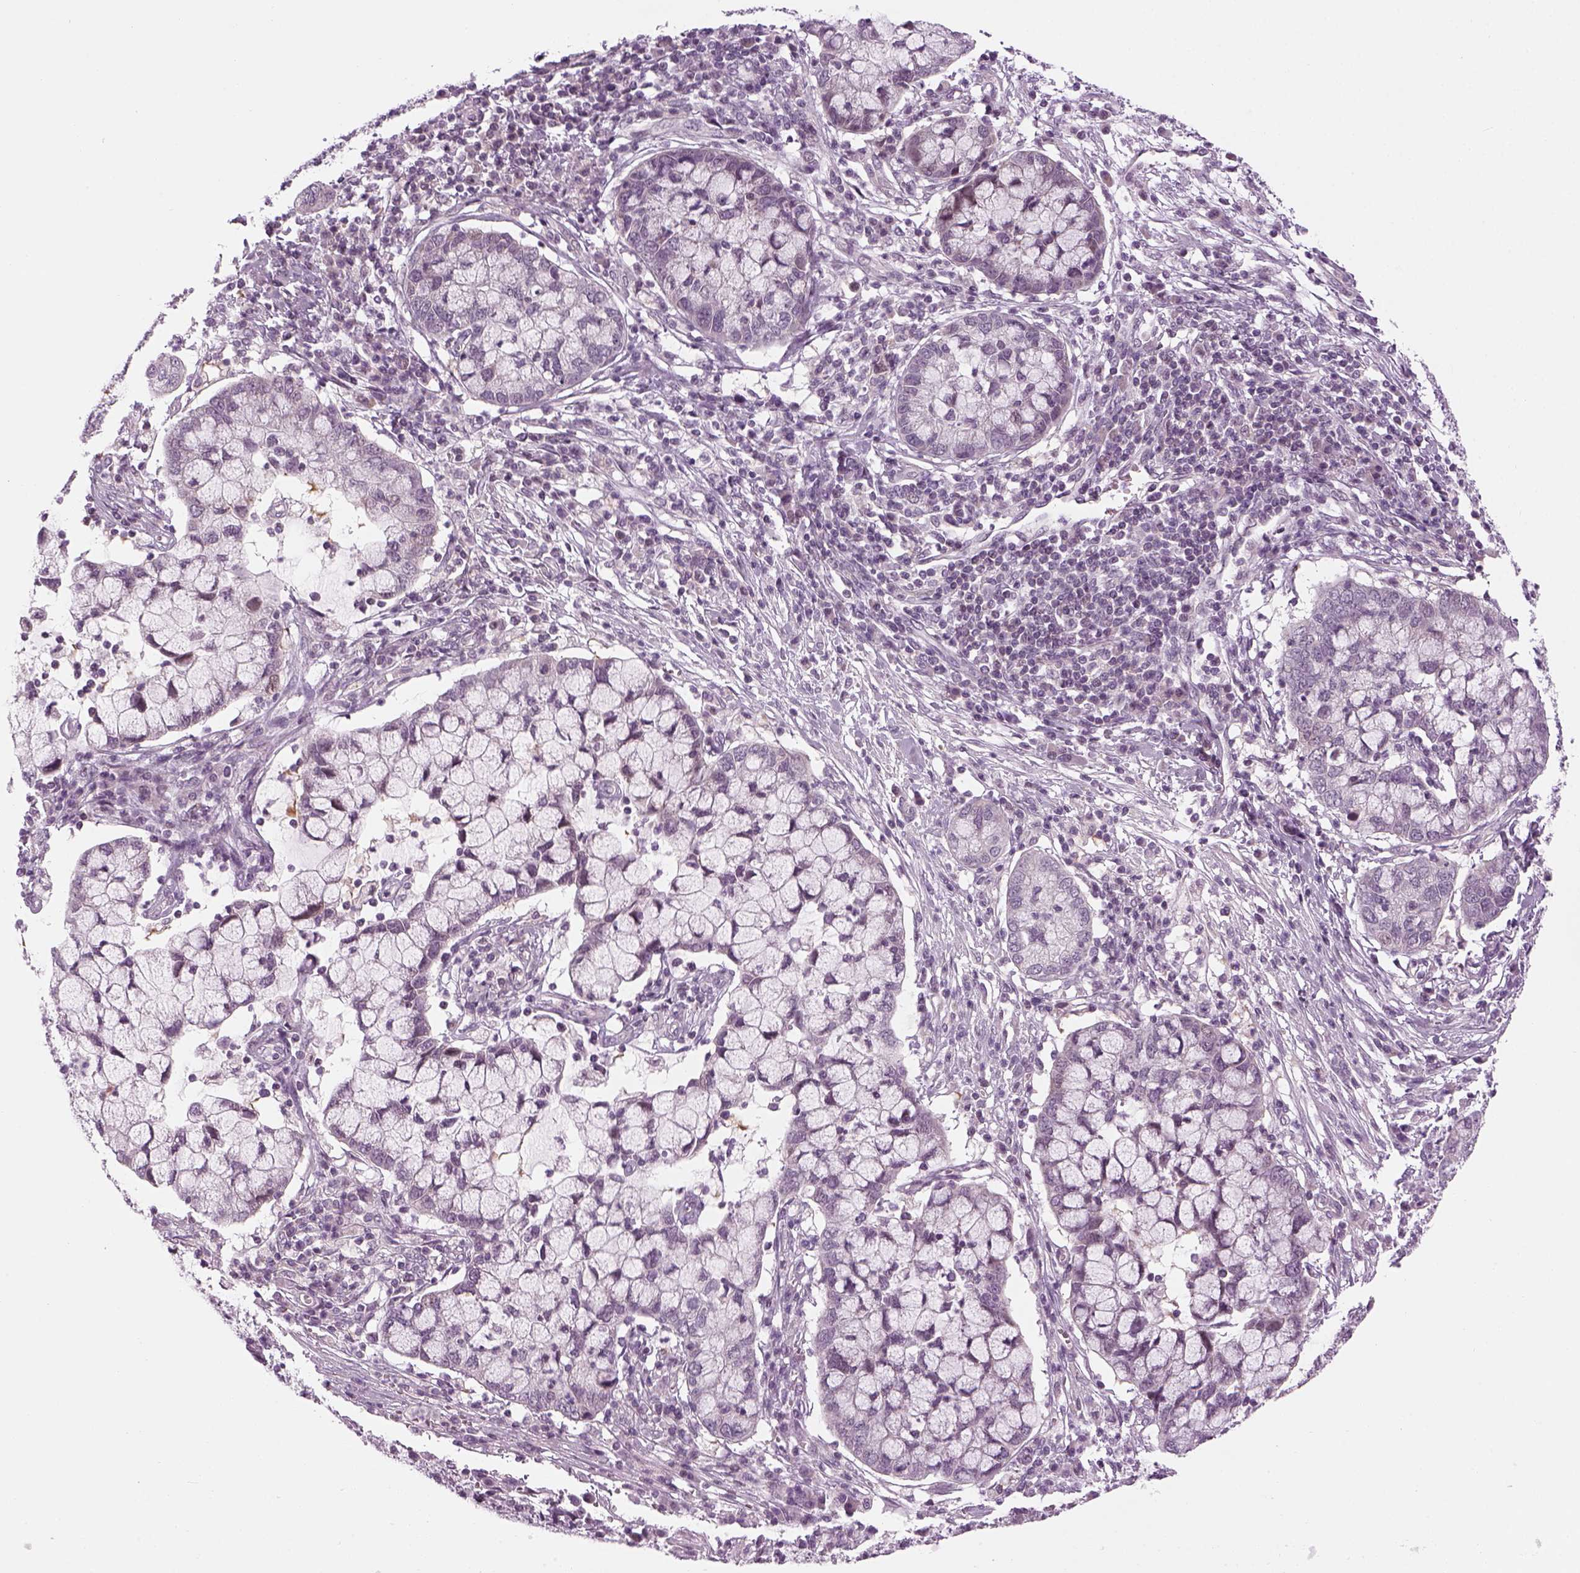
{"staining": {"intensity": "negative", "quantity": "none", "location": "none"}, "tissue": "cervical cancer", "cell_type": "Tumor cells", "image_type": "cancer", "snomed": [{"axis": "morphology", "description": "Adenocarcinoma, NOS"}, {"axis": "topography", "description": "Cervix"}], "caption": "A micrograph of cervical adenocarcinoma stained for a protein shows no brown staining in tumor cells.", "gene": "LRRIQ3", "patient": {"sex": "female", "age": 40}}